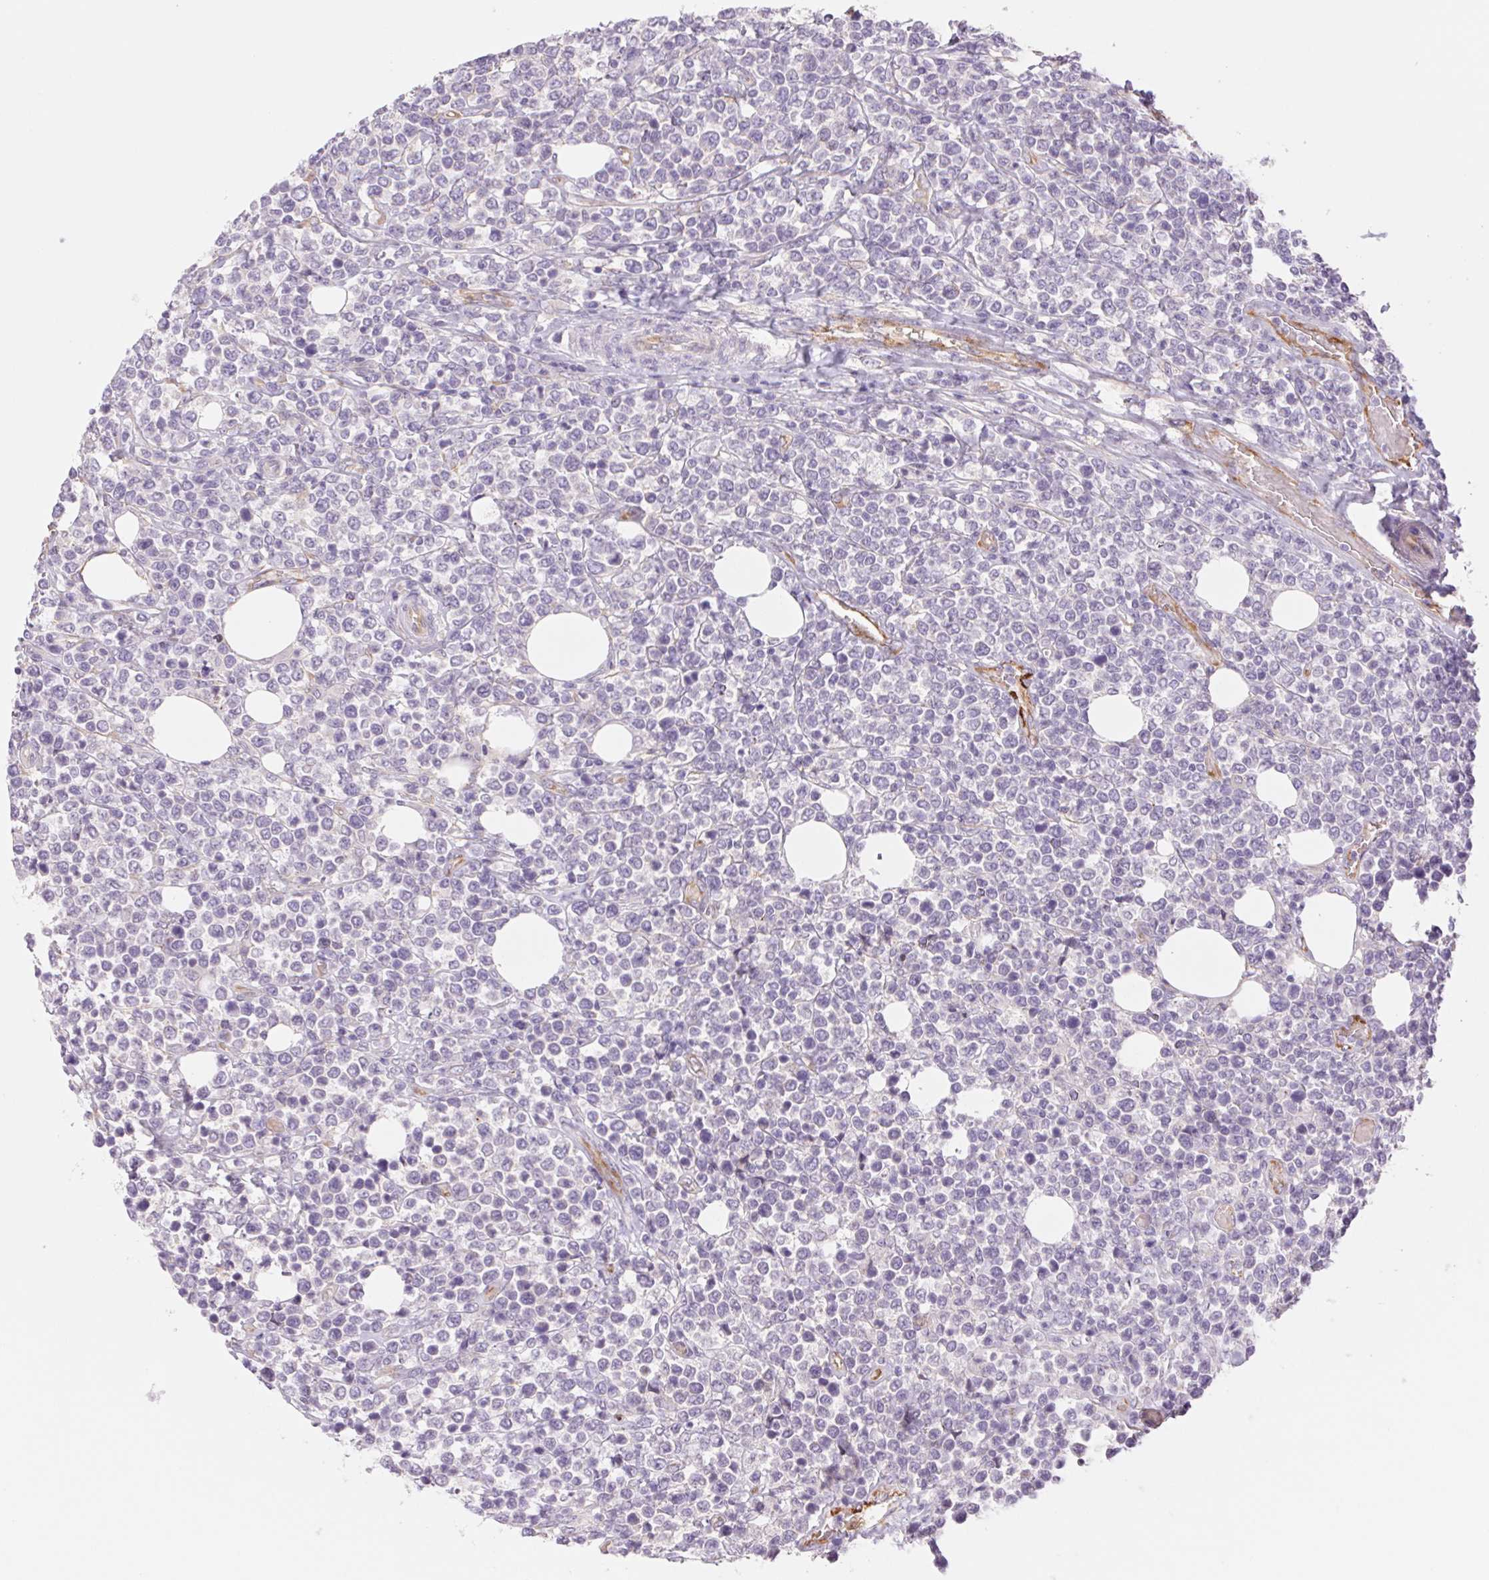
{"staining": {"intensity": "negative", "quantity": "none", "location": "none"}, "tissue": "lymphoma", "cell_type": "Tumor cells", "image_type": "cancer", "snomed": [{"axis": "morphology", "description": "Malignant lymphoma, non-Hodgkin's type, High grade"}, {"axis": "topography", "description": "Soft tissue"}], "caption": "High power microscopy image of an immunohistochemistry (IHC) photomicrograph of high-grade malignant lymphoma, non-Hodgkin's type, revealing no significant expression in tumor cells.", "gene": "IGFL3", "patient": {"sex": "female", "age": 56}}